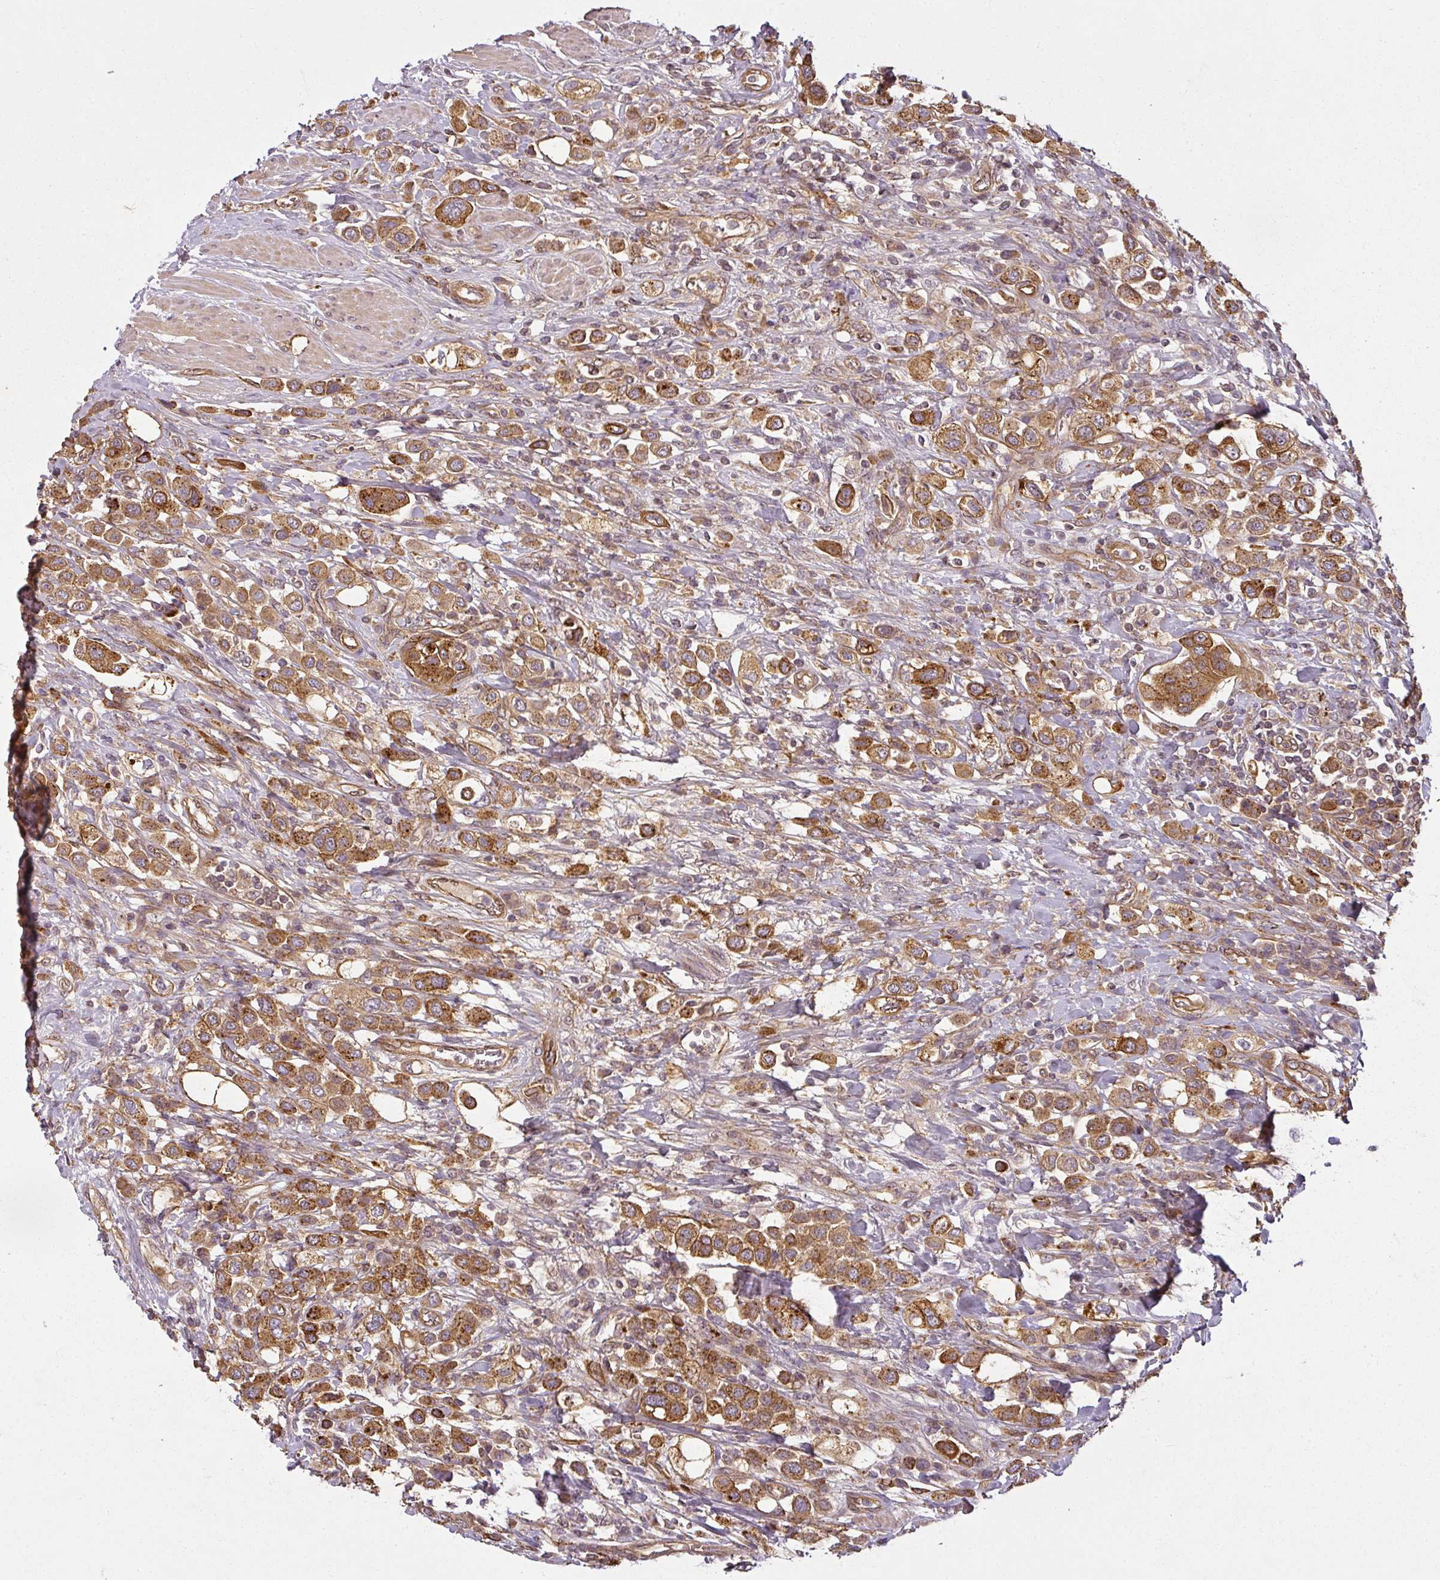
{"staining": {"intensity": "moderate", "quantity": ">75%", "location": "cytoplasmic/membranous"}, "tissue": "urothelial cancer", "cell_type": "Tumor cells", "image_type": "cancer", "snomed": [{"axis": "morphology", "description": "Urothelial carcinoma, High grade"}, {"axis": "topography", "description": "Urinary bladder"}], "caption": "A high-resolution image shows IHC staining of high-grade urothelial carcinoma, which shows moderate cytoplasmic/membranous expression in about >75% of tumor cells. (Stains: DAB in brown, nuclei in blue, Microscopy: brightfield microscopy at high magnification).", "gene": "DIMT1", "patient": {"sex": "male", "age": 50}}